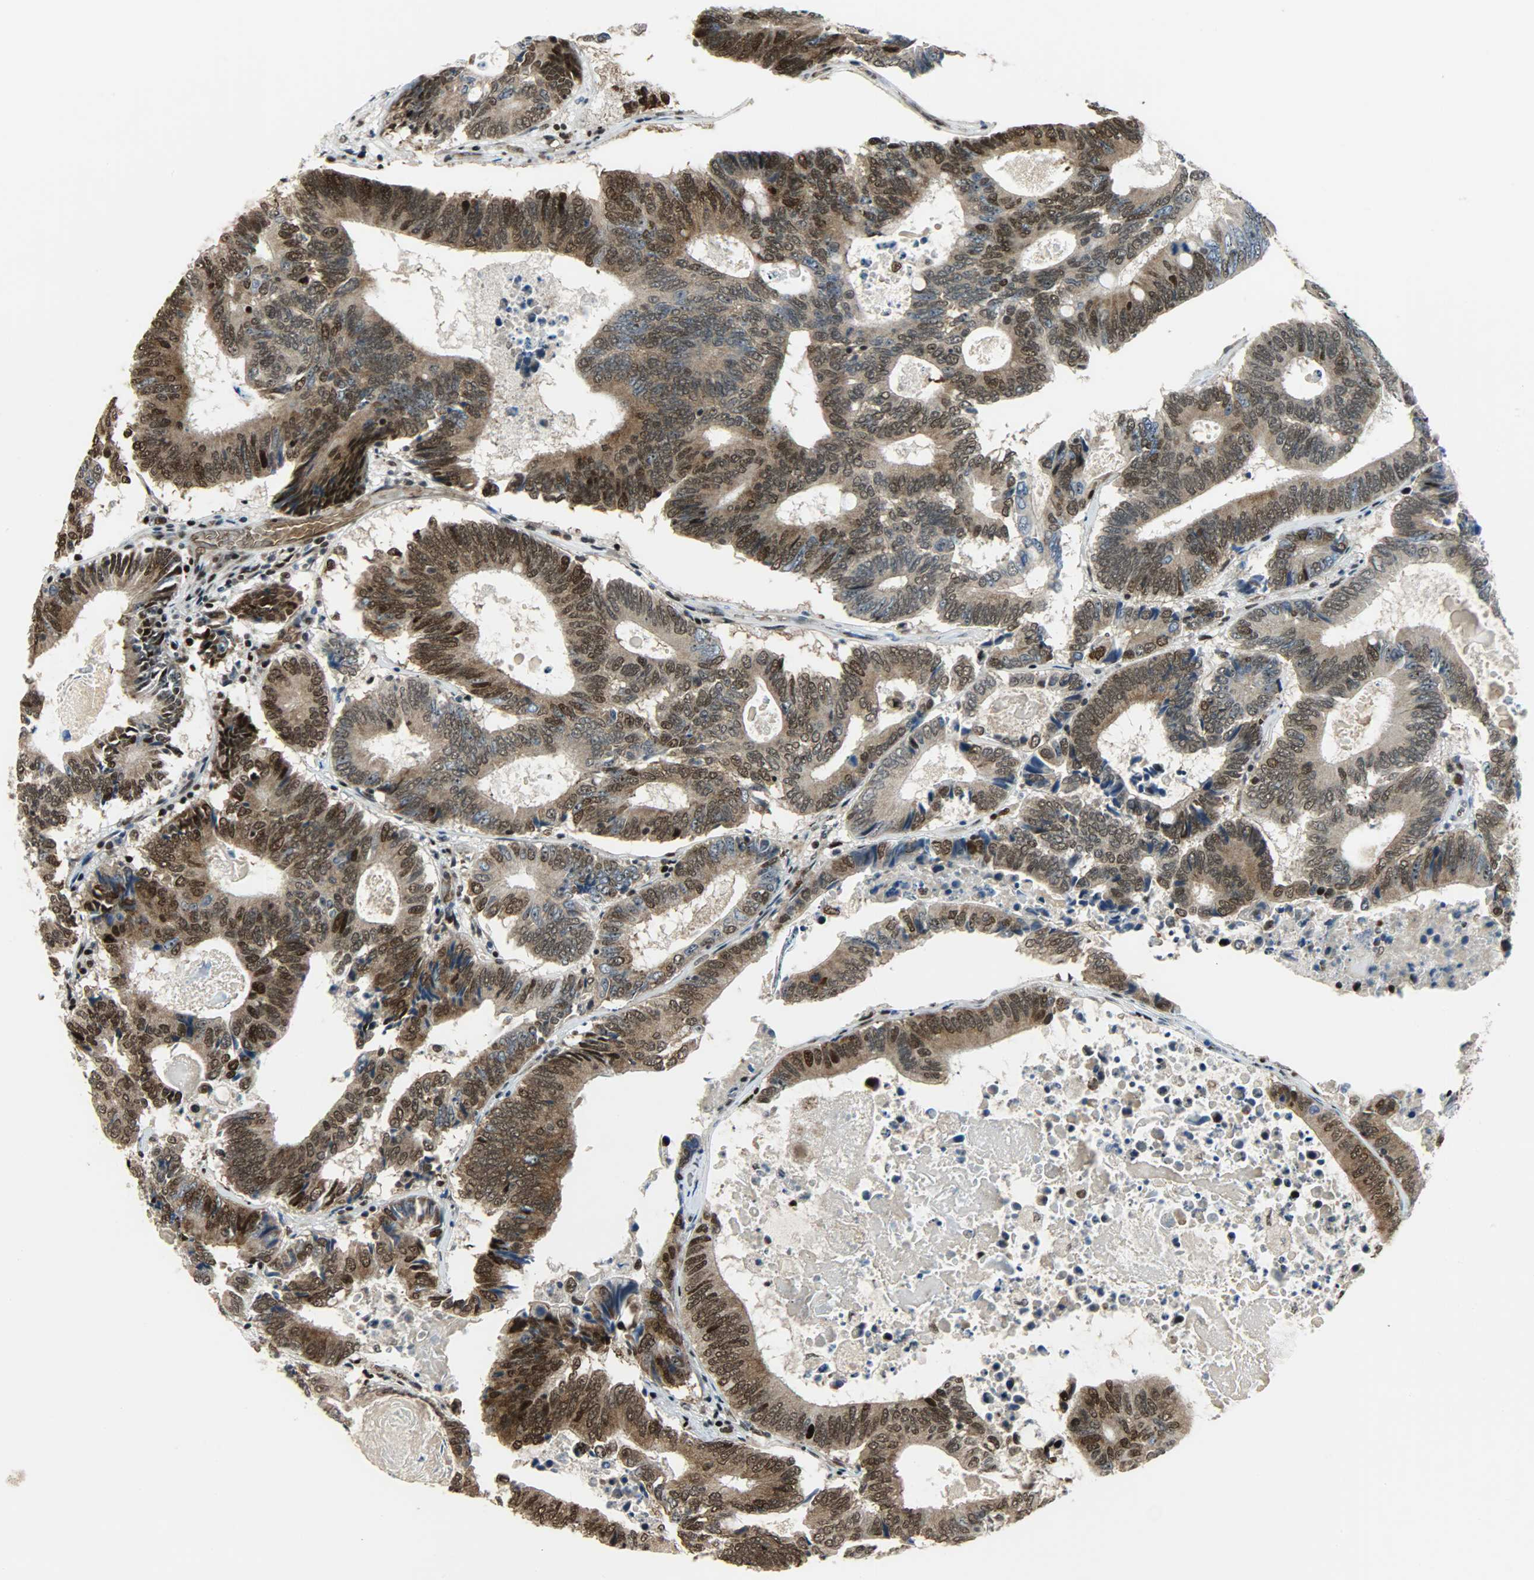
{"staining": {"intensity": "strong", "quantity": ">75%", "location": "cytoplasmic/membranous,nuclear"}, "tissue": "colorectal cancer", "cell_type": "Tumor cells", "image_type": "cancer", "snomed": [{"axis": "morphology", "description": "Adenocarcinoma, NOS"}, {"axis": "topography", "description": "Colon"}], "caption": "Immunohistochemistry histopathology image of neoplastic tissue: human colorectal cancer (adenocarcinoma) stained using immunohistochemistry (IHC) demonstrates high levels of strong protein expression localized specifically in the cytoplasmic/membranous and nuclear of tumor cells, appearing as a cytoplasmic/membranous and nuclear brown color.", "gene": "SNAI1", "patient": {"sex": "female", "age": 78}}